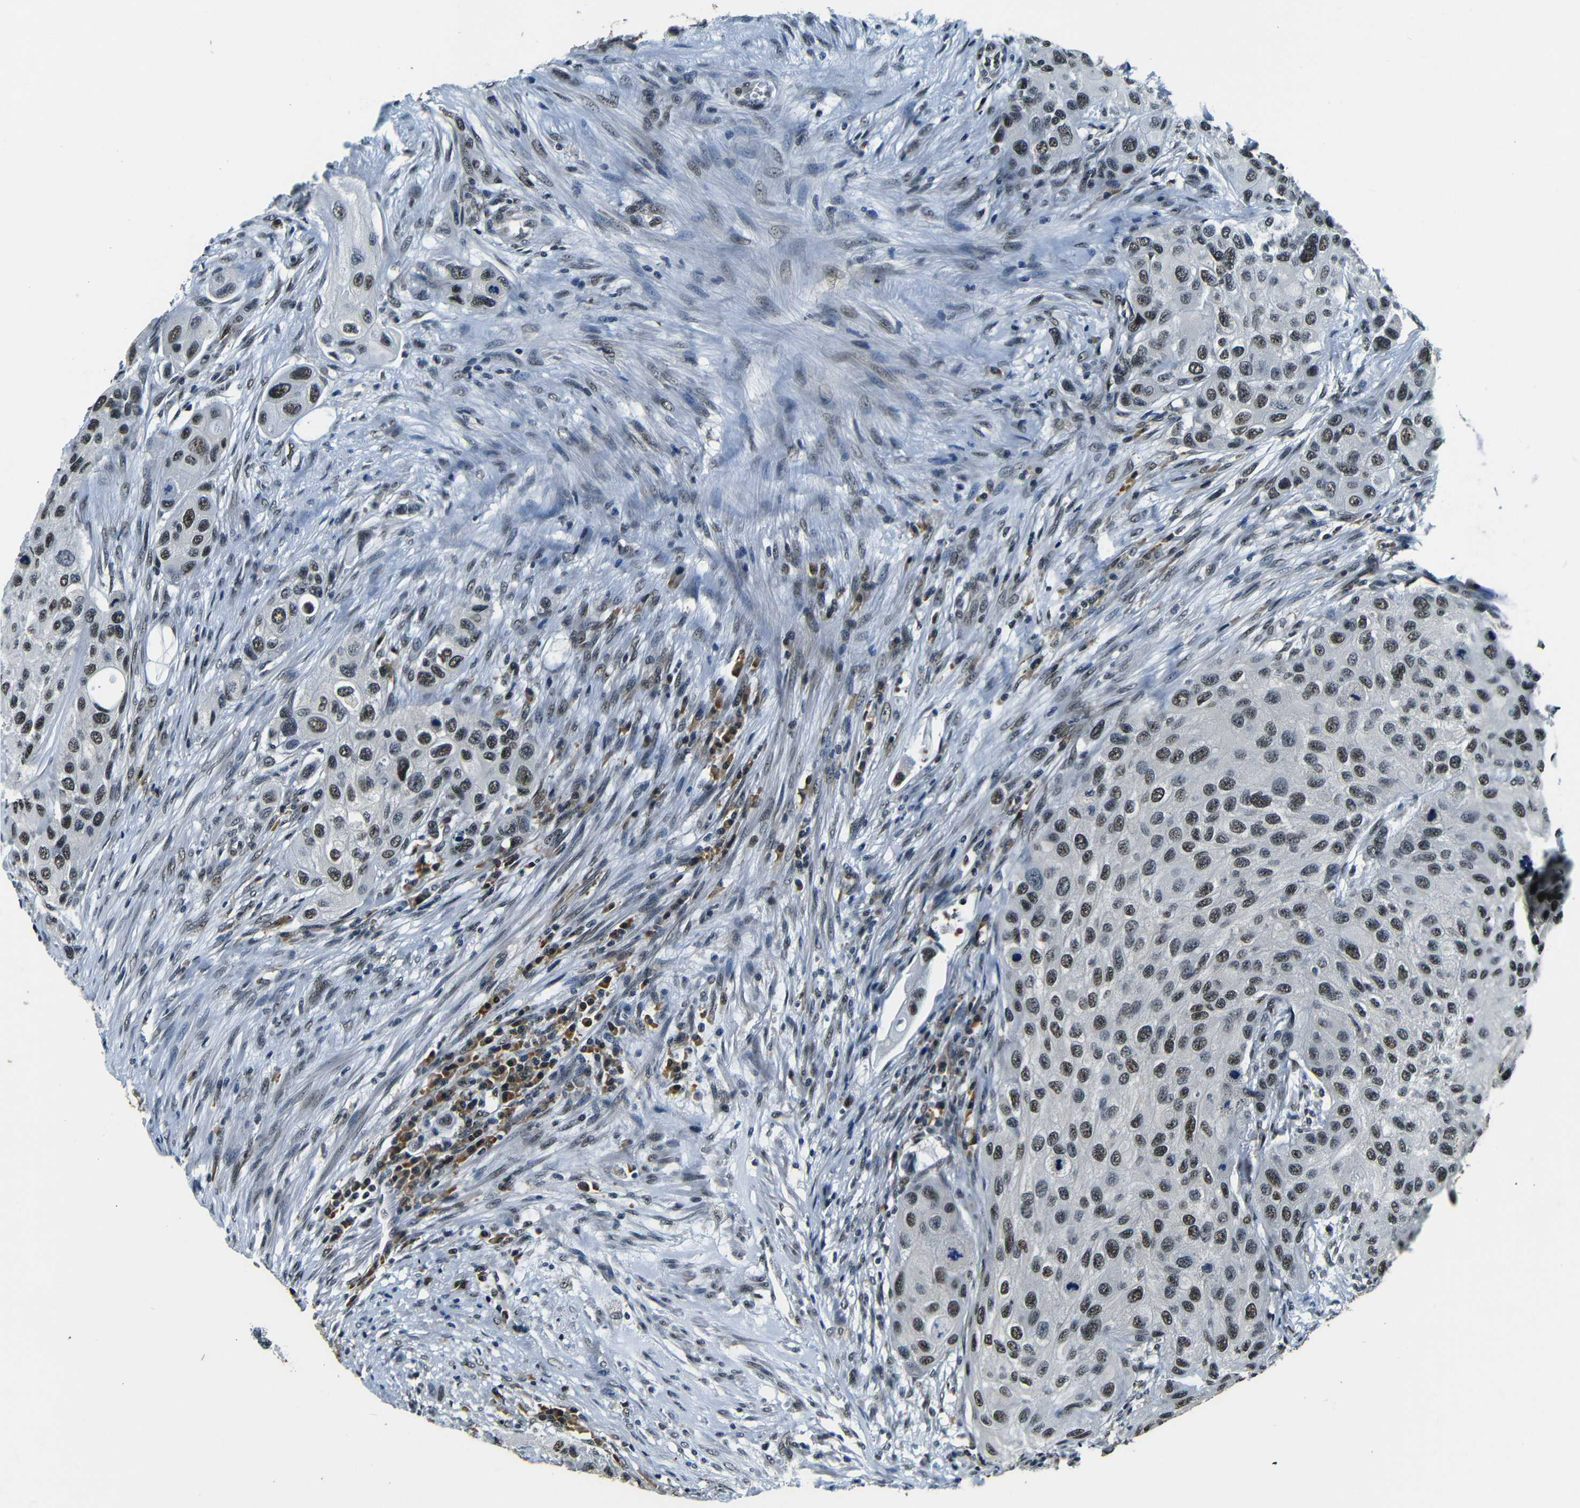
{"staining": {"intensity": "moderate", "quantity": ">75%", "location": "nuclear"}, "tissue": "urothelial cancer", "cell_type": "Tumor cells", "image_type": "cancer", "snomed": [{"axis": "morphology", "description": "Urothelial carcinoma, High grade"}, {"axis": "topography", "description": "Urinary bladder"}], "caption": "The image exhibits immunohistochemical staining of urothelial carcinoma (high-grade). There is moderate nuclear staining is present in about >75% of tumor cells. Using DAB (brown) and hematoxylin (blue) stains, captured at high magnification using brightfield microscopy.", "gene": "FOXD4", "patient": {"sex": "female", "age": 56}}